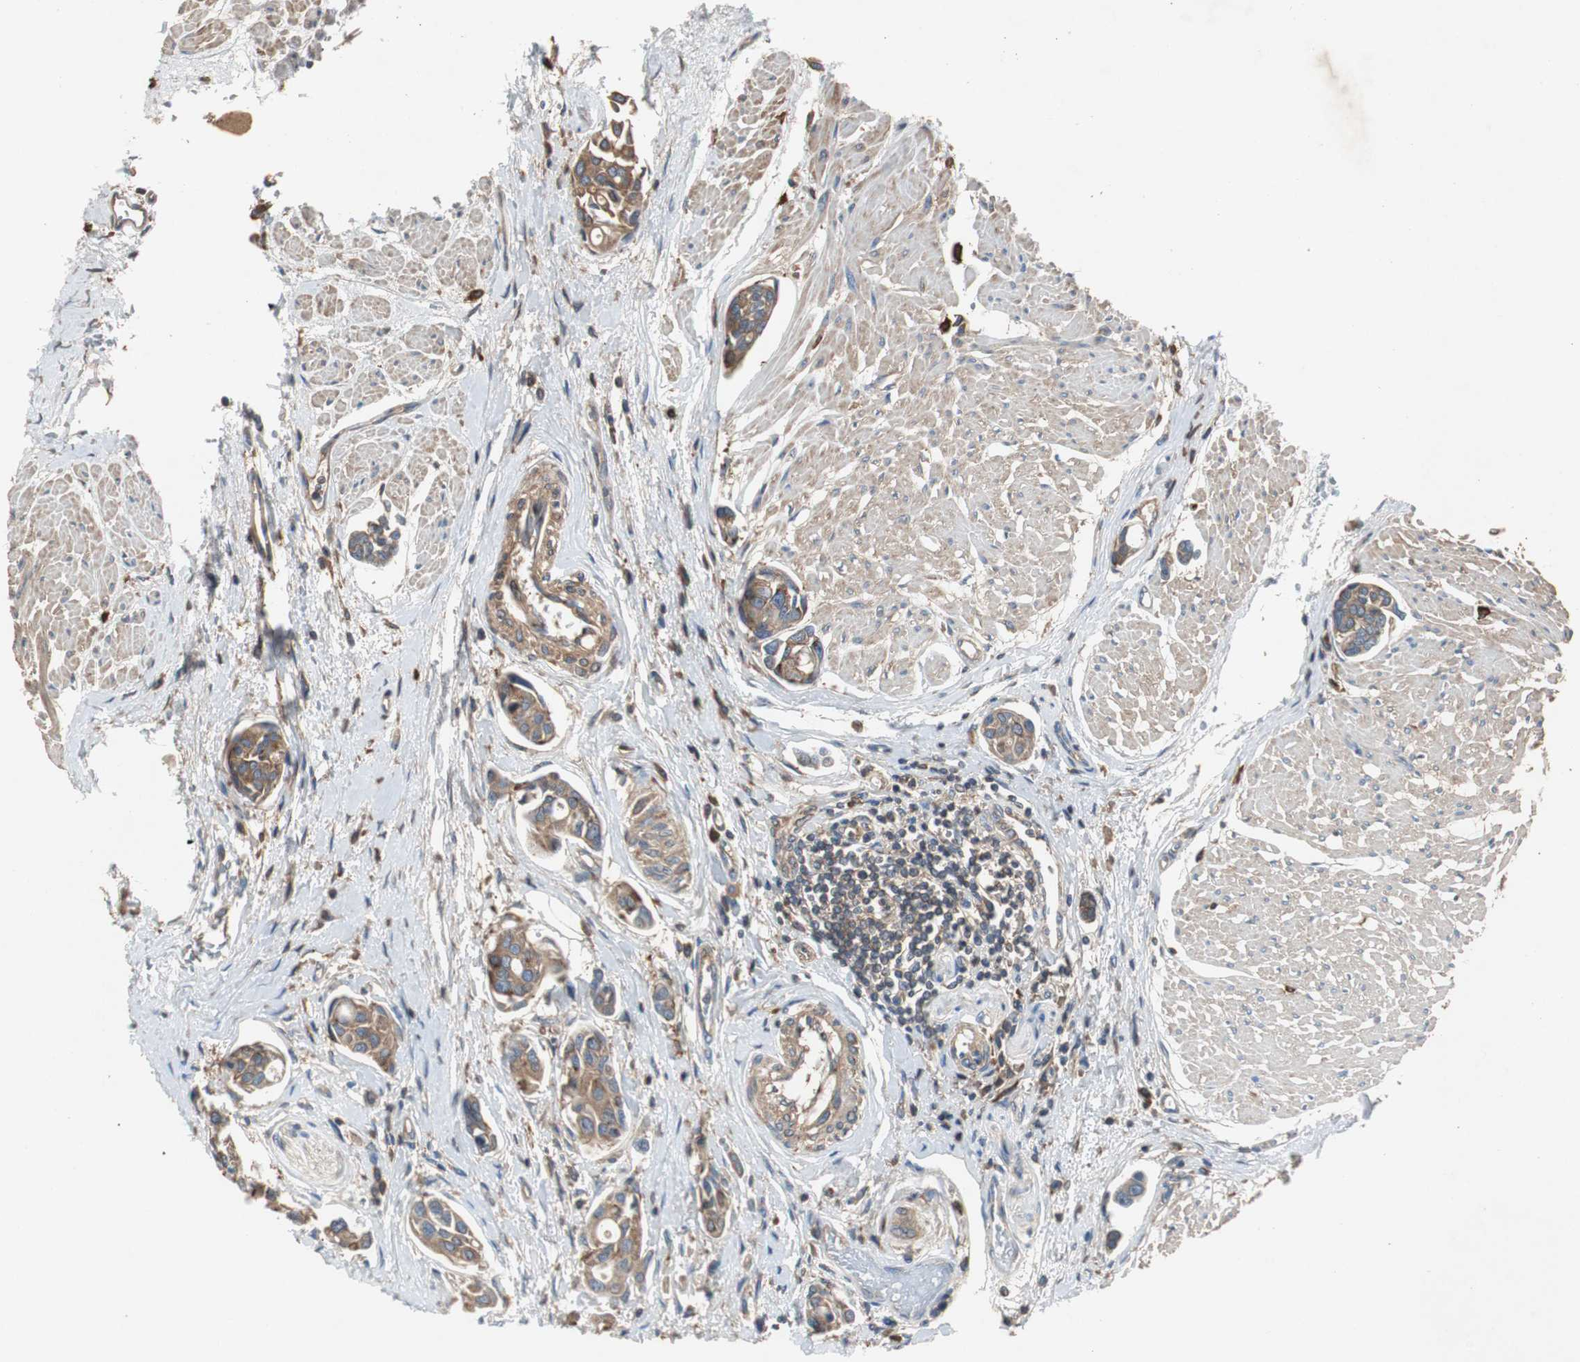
{"staining": {"intensity": "moderate", "quantity": ">75%", "location": "cytoplasmic/membranous"}, "tissue": "urothelial cancer", "cell_type": "Tumor cells", "image_type": "cancer", "snomed": [{"axis": "morphology", "description": "Urothelial carcinoma, High grade"}, {"axis": "topography", "description": "Urinary bladder"}], "caption": "Immunohistochemistry micrograph of high-grade urothelial carcinoma stained for a protein (brown), which shows medium levels of moderate cytoplasmic/membranous staining in about >75% of tumor cells.", "gene": "TNFRSF14", "patient": {"sex": "male", "age": 78}}